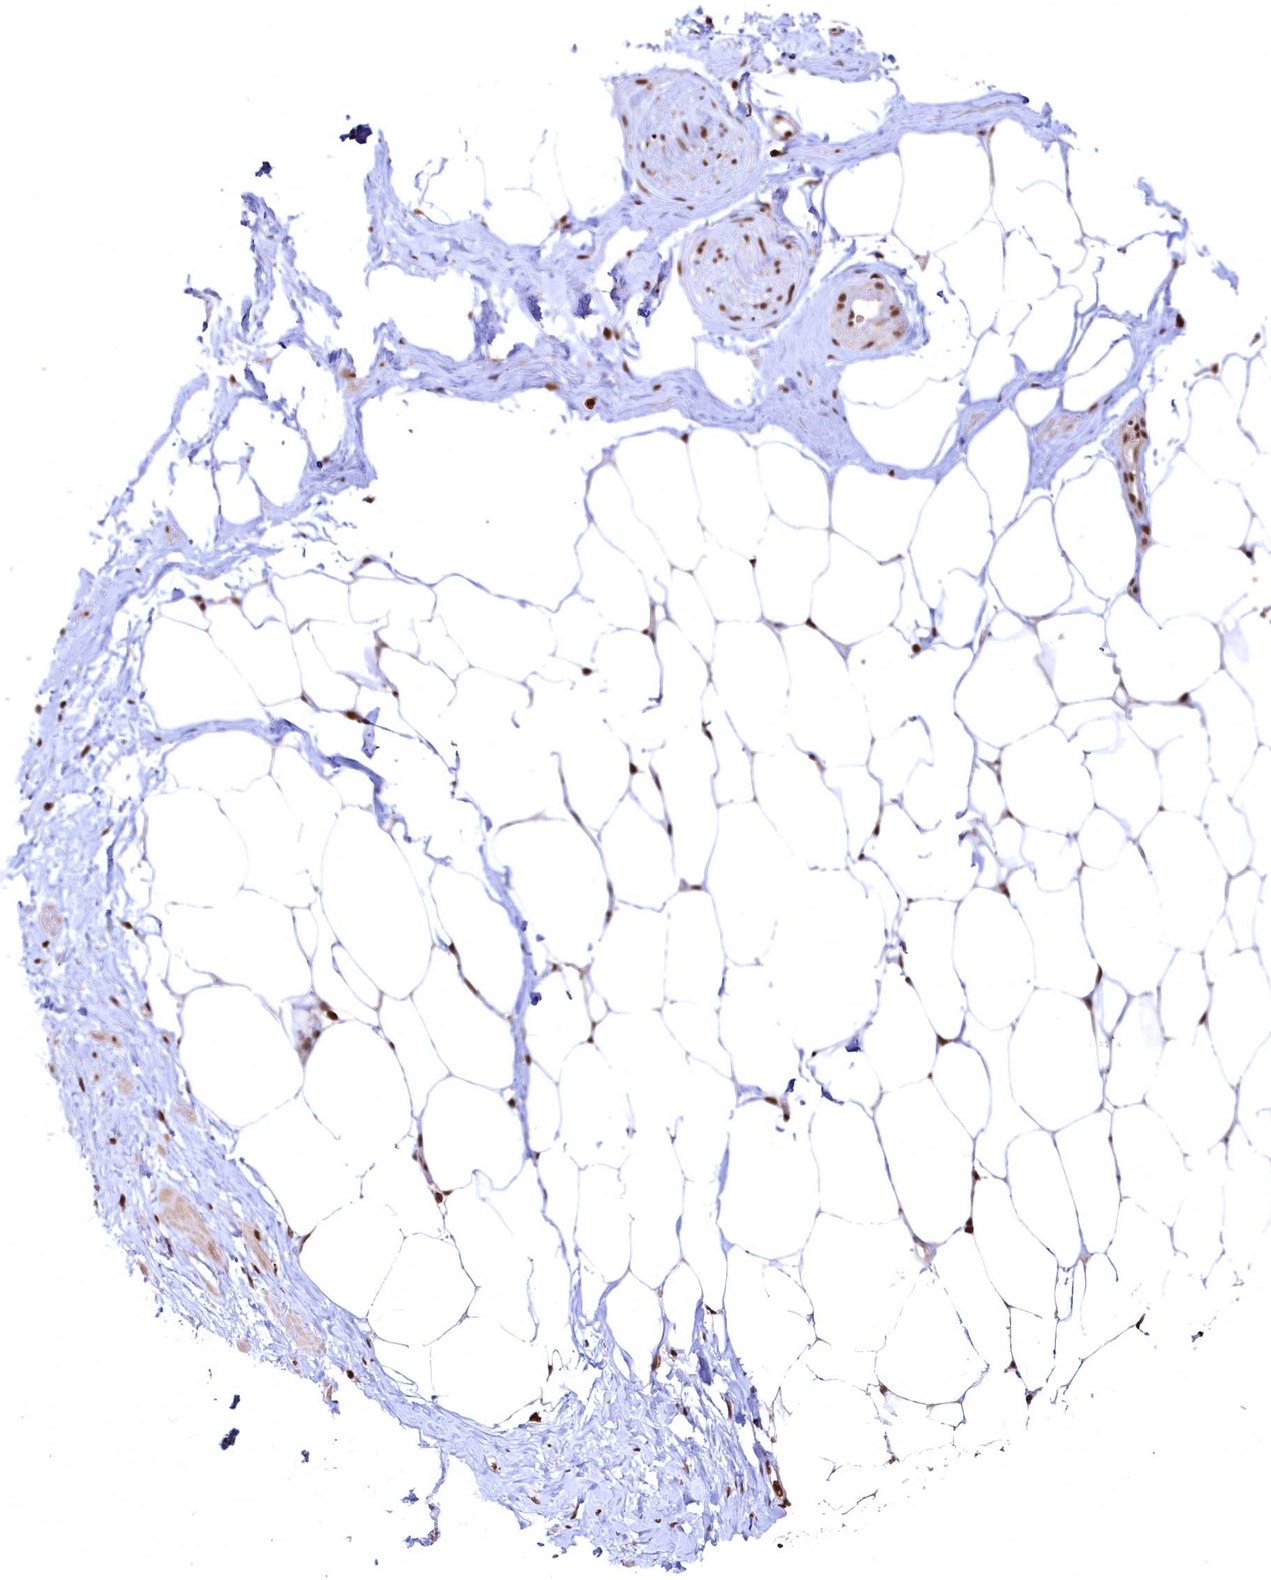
{"staining": {"intensity": "strong", "quantity": ">75%", "location": "nuclear"}, "tissue": "adipose tissue", "cell_type": "Adipocytes", "image_type": "normal", "snomed": [{"axis": "morphology", "description": "Normal tissue, NOS"}, {"axis": "morphology", "description": "Adenocarcinoma, Low grade"}, {"axis": "topography", "description": "Prostate"}, {"axis": "topography", "description": "Peripheral nerve tissue"}], "caption": "This micrograph shows benign adipose tissue stained with immunohistochemistry to label a protein in brown. The nuclear of adipocytes show strong positivity for the protein. Nuclei are counter-stained blue.", "gene": "RSRC2", "patient": {"sex": "male", "age": 63}}